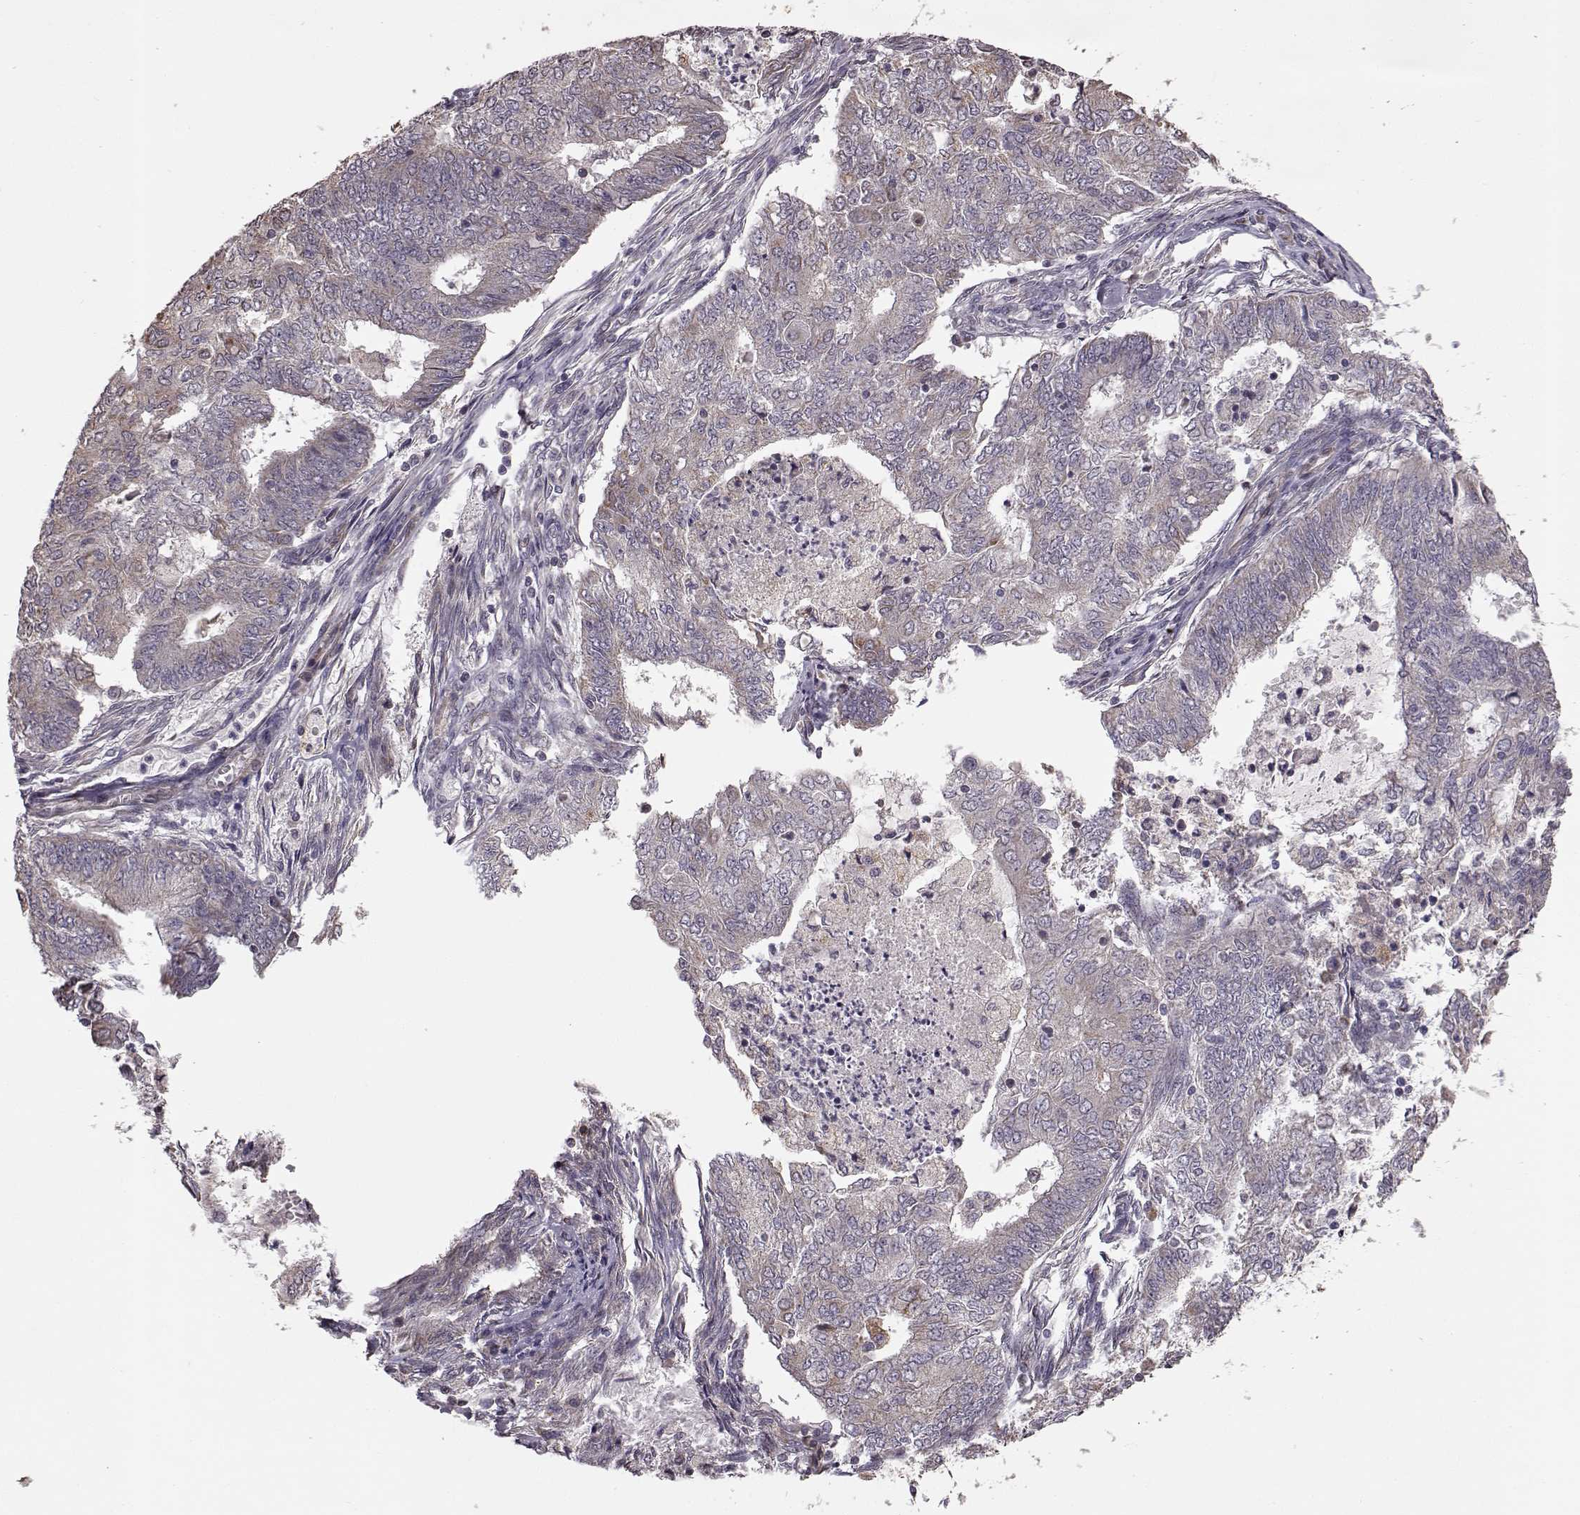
{"staining": {"intensity": "negative", "quantity": "none", "location": "none"}, "tissue": "endometrial cancer", "cell_type": "Tumor cells", "image_type": "cancer", "snomed": [{"axis": "morphology", "description": "Adenocarcinoma, NOS"}, {"axis": "topography", "description": "Endometrium"}], "caption": "This is an immunohistochemistry image of human endometrial cancer (adenocarcinoma). There is no positivity in tumor cells.", "gene": "BACH2", "patient": {"sex": "female", "age": 62}}